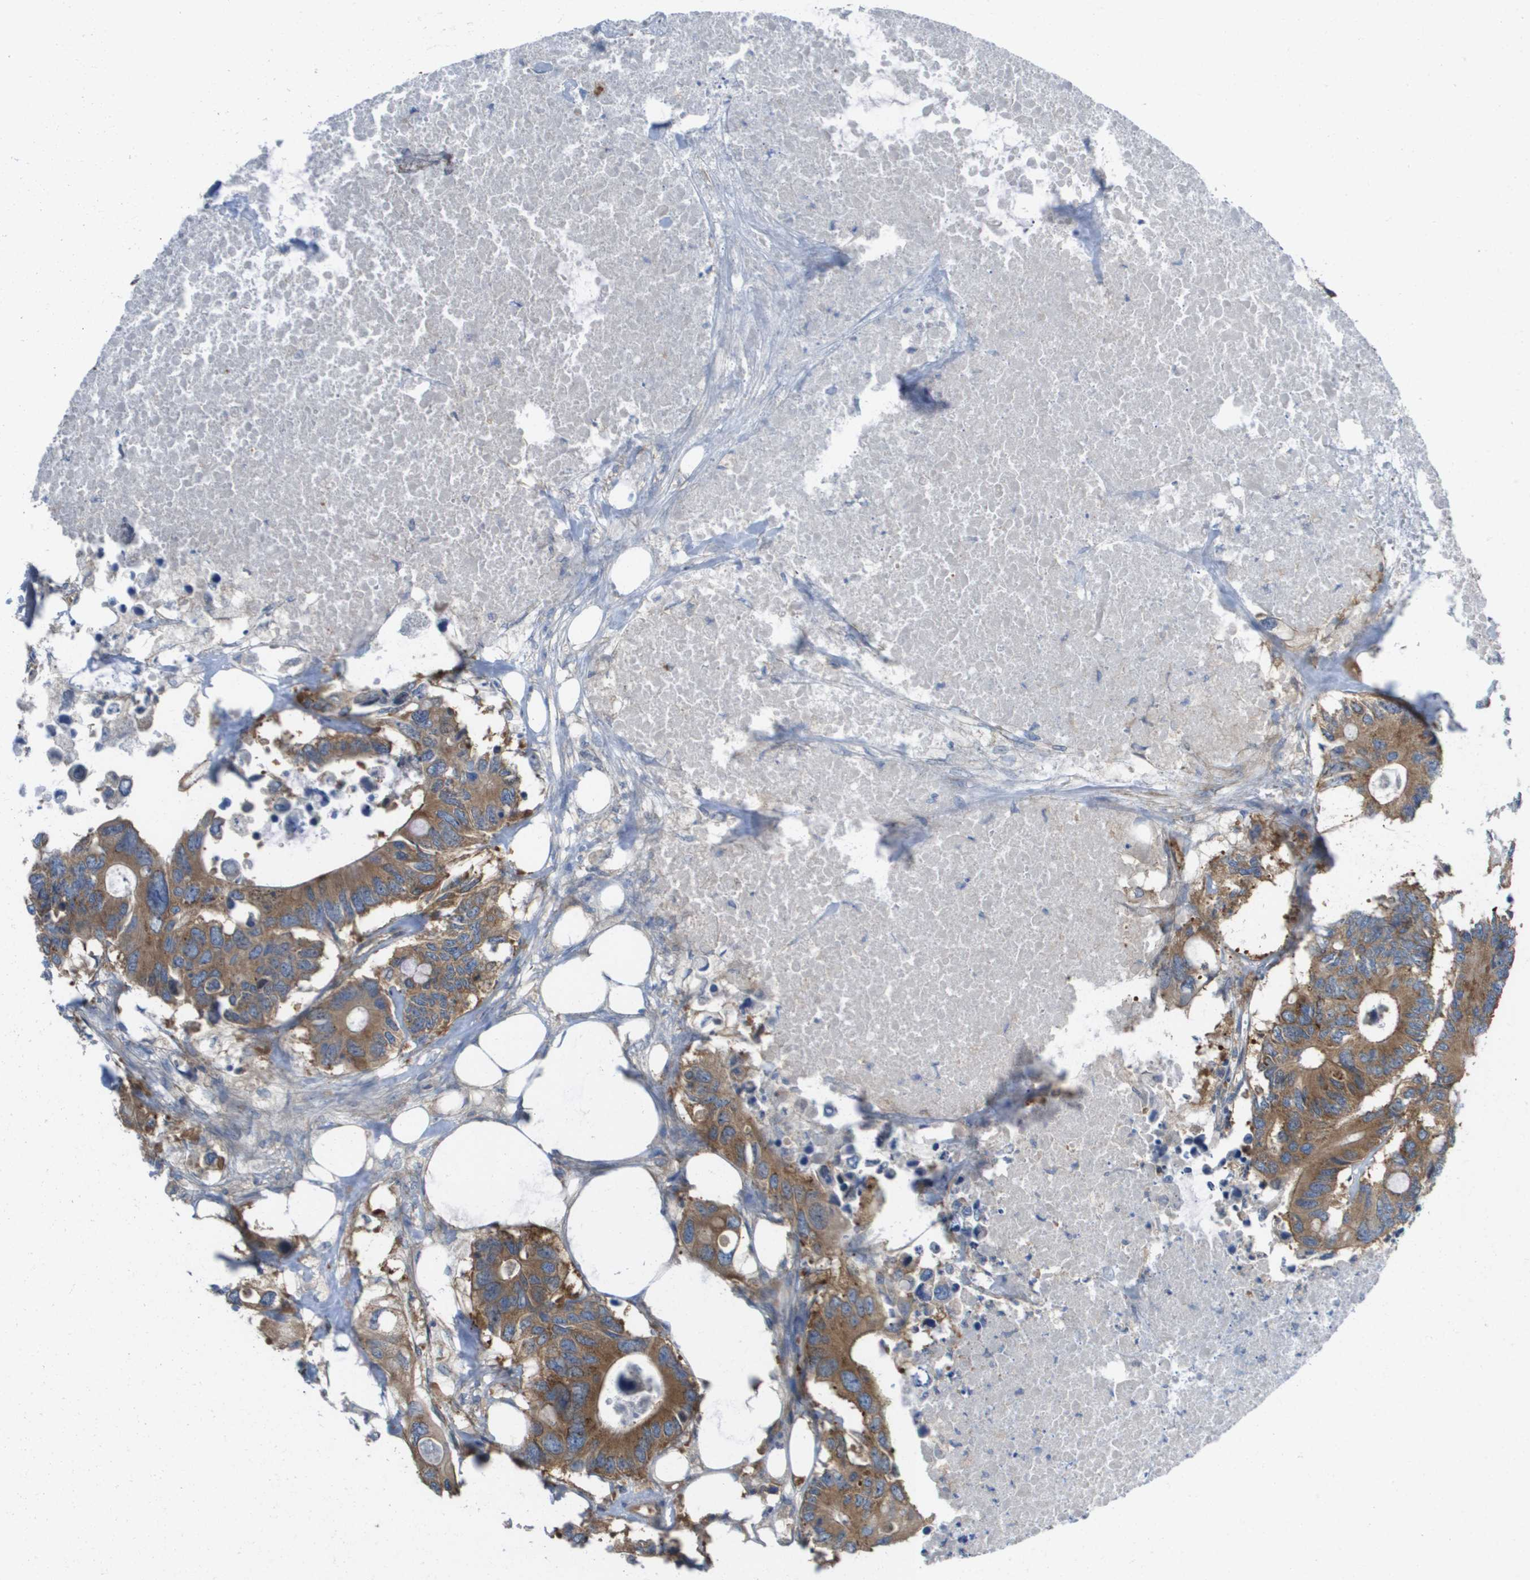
{"staining": {"intensity": "moderate", "quantity": ">75%", "location": "cytoplasmic/membranous"}, "tissue": "colorectal cancer", "cell_type": "Tumor cells", "image_type": "cancer", "snomed": [{"axis": "morphology", "description": "Adenocarcinoma, NOS"}, {"axis": "topography", "description": "Colon"}], "caption": "Immunohistochemical staining of human colorectal cancer reveals moderate cytoplasmic/membranous protein staining in about >75% of tumor cells.", "gene": "EIF4G2", "patient": {"sex": "male", "age": 71}}